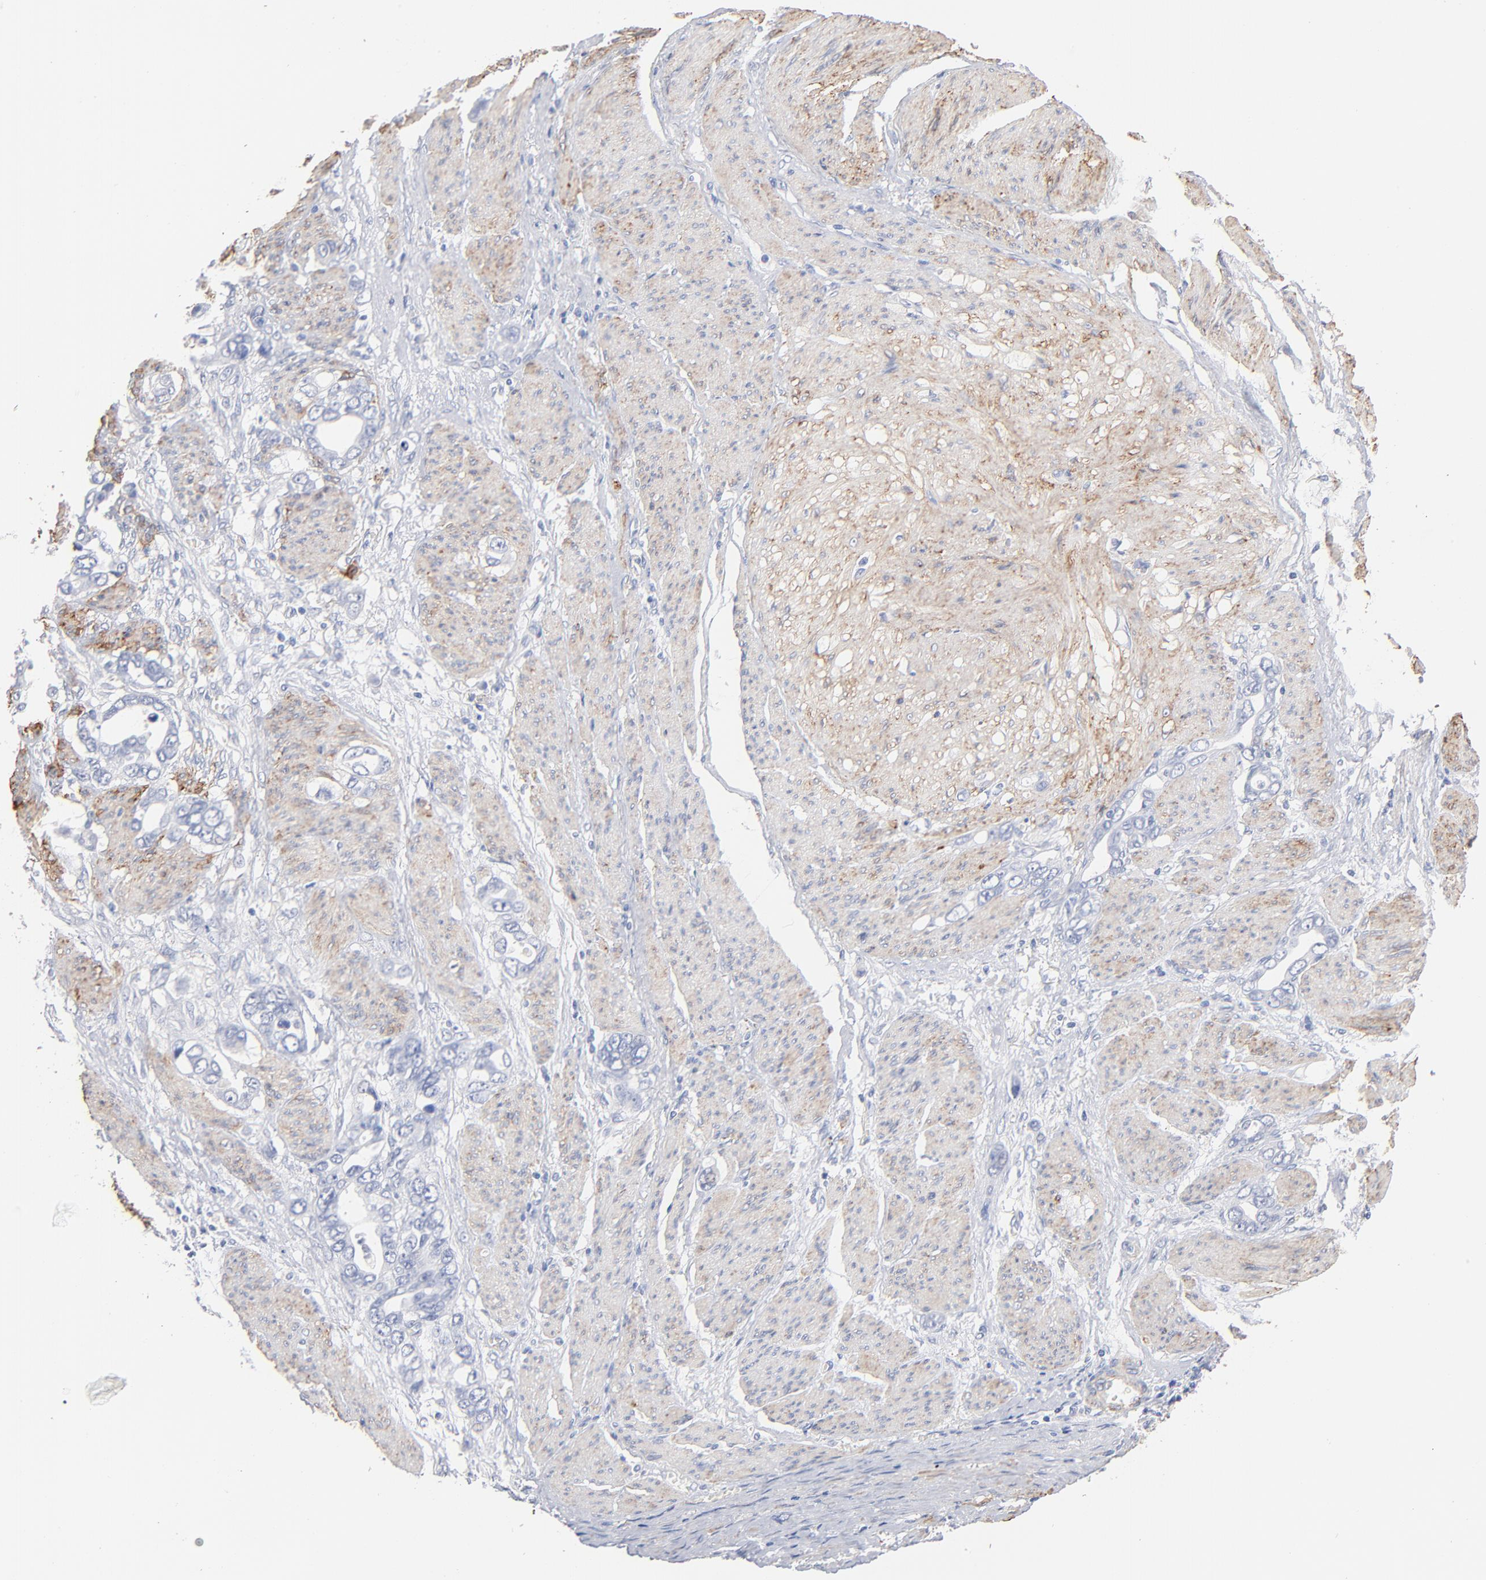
{"staining": {"intensity": "negative", "quantity": "none", "location": "none"}, "tissue": "stomach cancer", "cell_type": "Tumor cells", "image_type": "cancer", "snomed": [{"axis": "morphology", "description": "Adenocarcinoma, NOS"}, {"axis": "topography", "description": "Stomach"}], "caption": "Immunohistochemistry histopathology image of human stomach adenocarcinoma stained for a protein (brown), which demonstrates no expression in tumor cells. (DAB (3,3'-diaminobenzidine) immunohistochemistry, high magnification).", "gene": "ITGA8", "patient": {"sex": "male", "age": 78}}